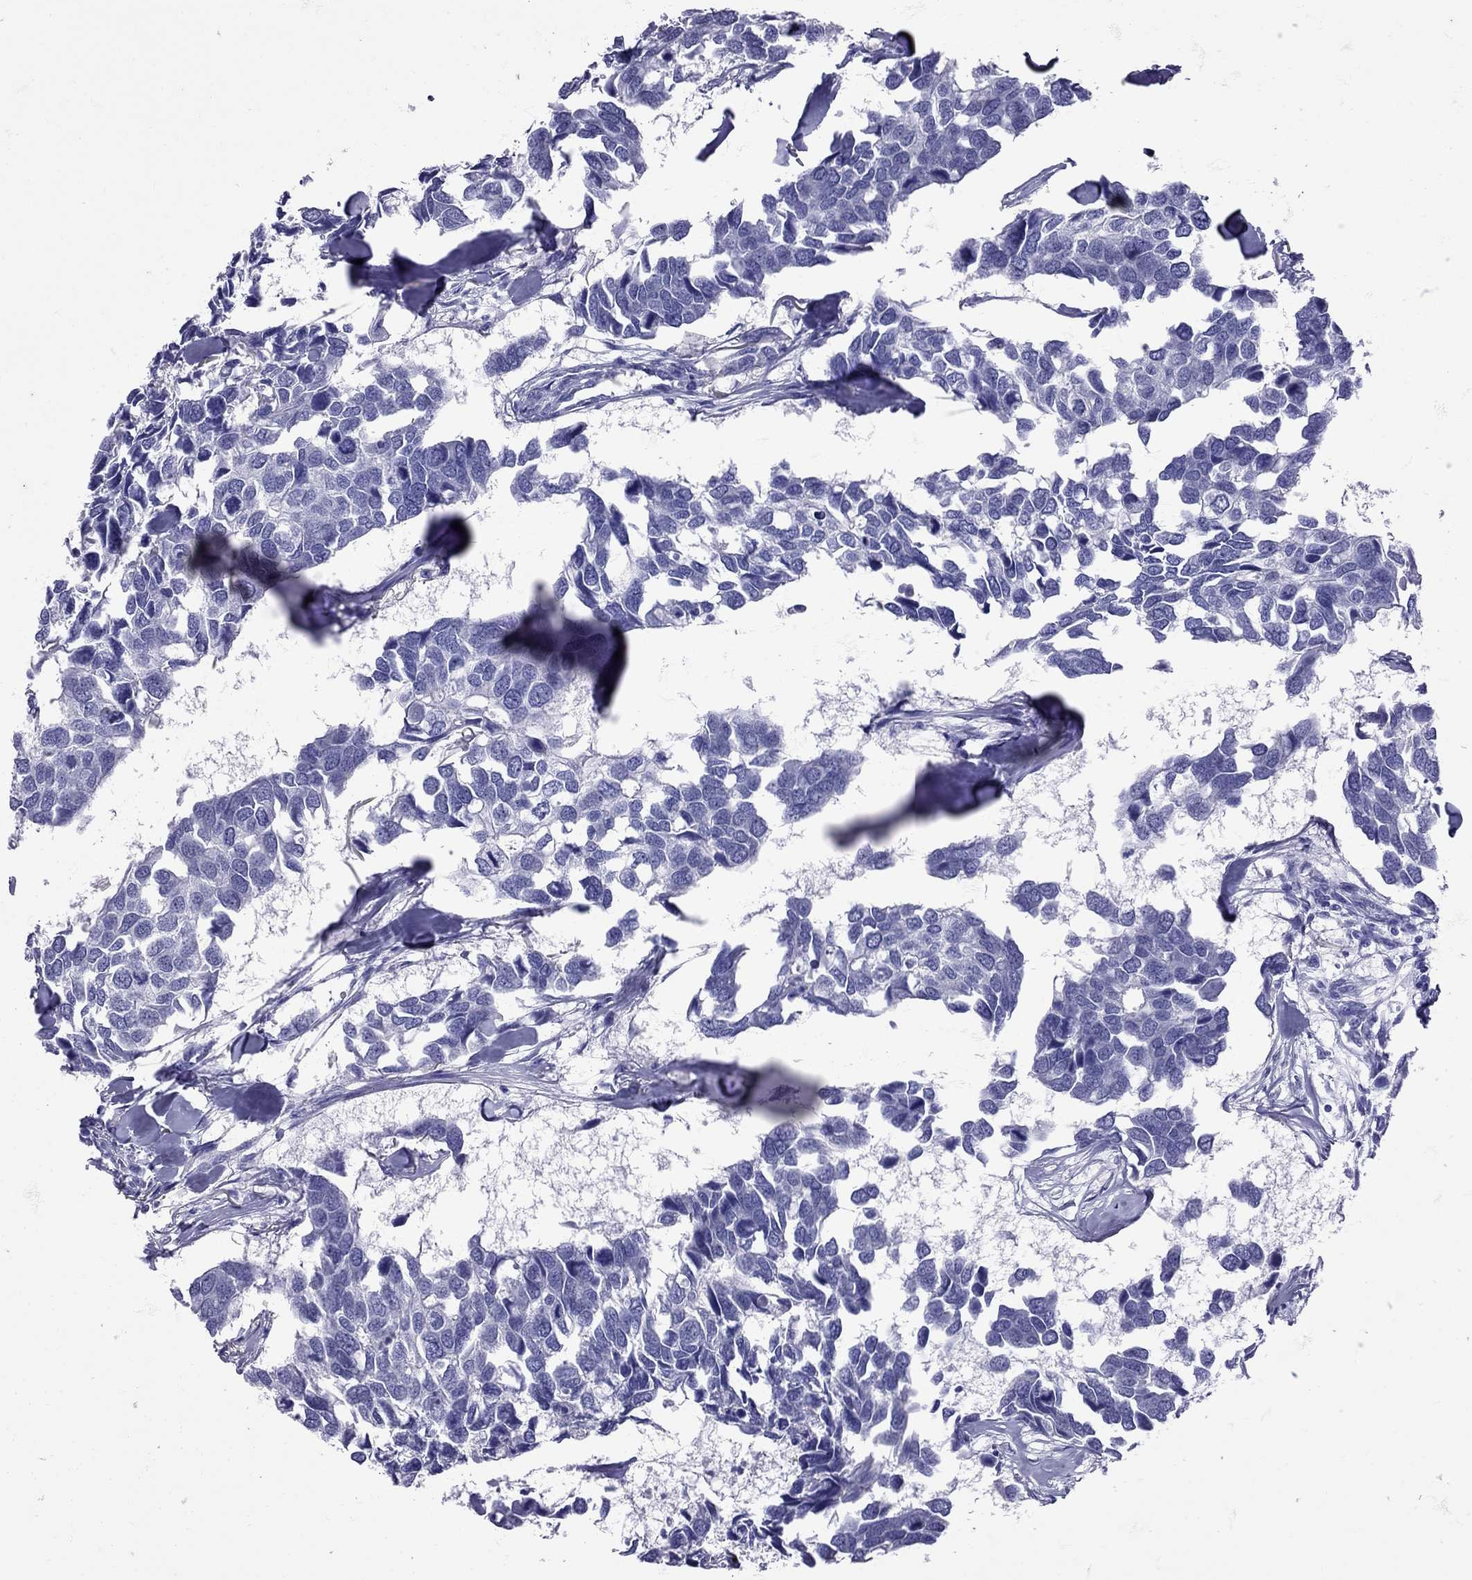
{"staining": {"intensity": "negative", "quantity": "none", "location": "none"}, "tissue": "breast cancer", "cell_type": "Tumor cells", "image_type": "cancer", "snomed": [{"axis": "morphology", "description": "Duct carcinoma"}, {"axis": "topography", "description": "Breast"}], "caption": "DAB immunohistochemical staining of human breast invasive ductal carcinoma shows no significant staining in tumor cells.", "gene": "AVP", "patient": {"sex": "female", "age": 83}}